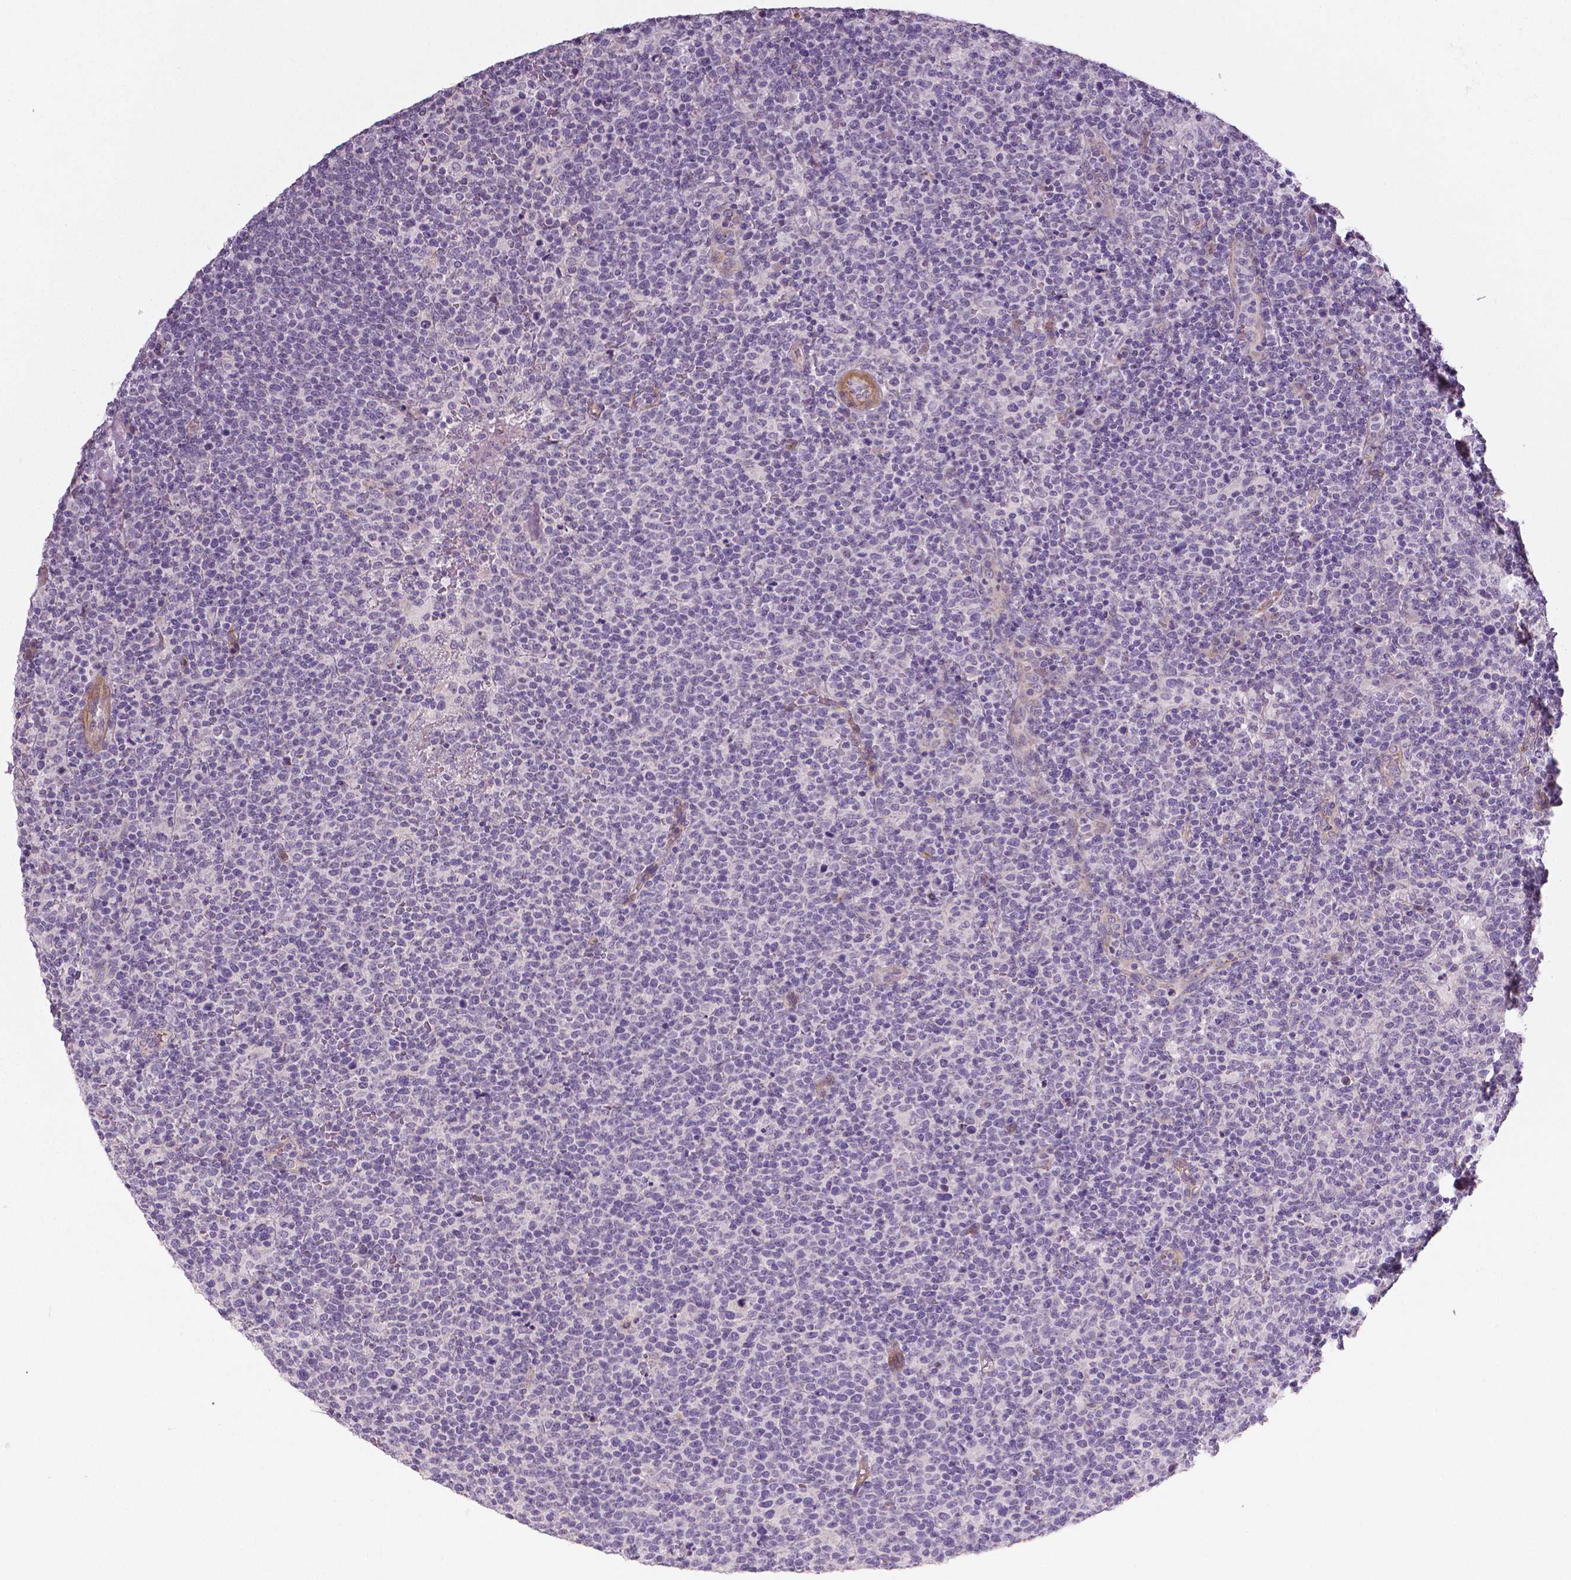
{"staining": {"intensity": "negative", "quantity": "none", "location": "none"}, "tissue": "lymphoma", "cell_type": "Tumor cells", "image_type": "cancer", "snomed": [{"axis": "morphology", "description": "Malignant lymphoma, non-Hodgkin's type, High grade"}, {"axis": "topography", "description": "Lymph node"}], "caption": "Protein analysis of lymphoma reveals no significant positivity in tumor cells.", "gene": "FLT1", "patient": {"sex": "male", "age": 61}}